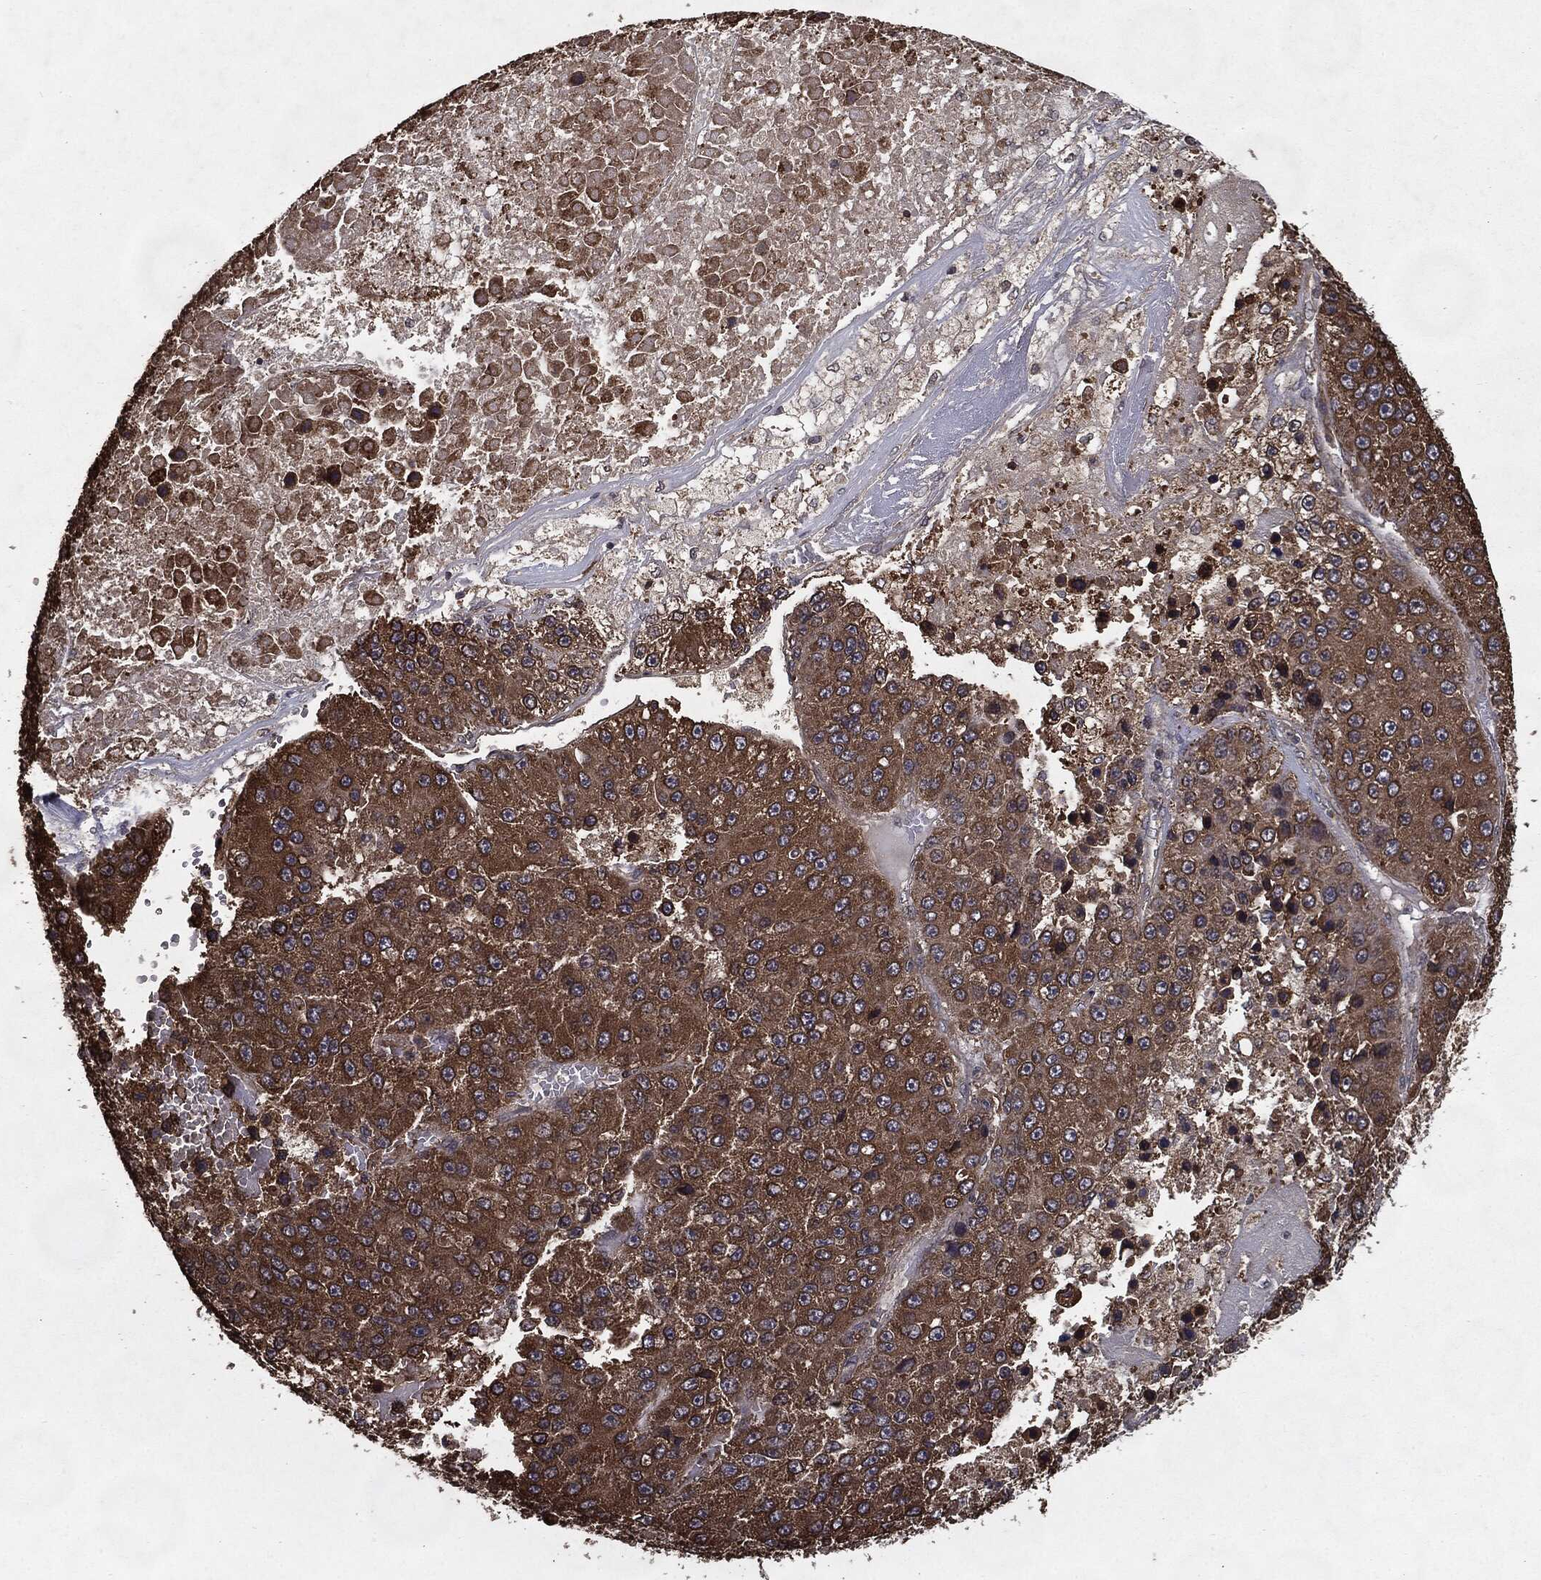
{"staining": {"intensity": "moderate", "quantity": ">75%", "location": "cytoplasmic/membranous"}, "tissue": "liver cancer", "cell_type": "Tumor cells", "image_type": "cancer", "snomed": [{"axis": "morphology", "description": "Carcinoma, Hepatocellular, NOS"}, {"axis": "topography", "description": "Liver"}], "caption": "A high-resolution histopathology image shows IHC staining of liver cancer, which exhibits moderate cytoplasmic/membranous expression in about >75% of tumor cells.", "gene": "HDAC5", "patient": {"sex": "female", "age": 73}}